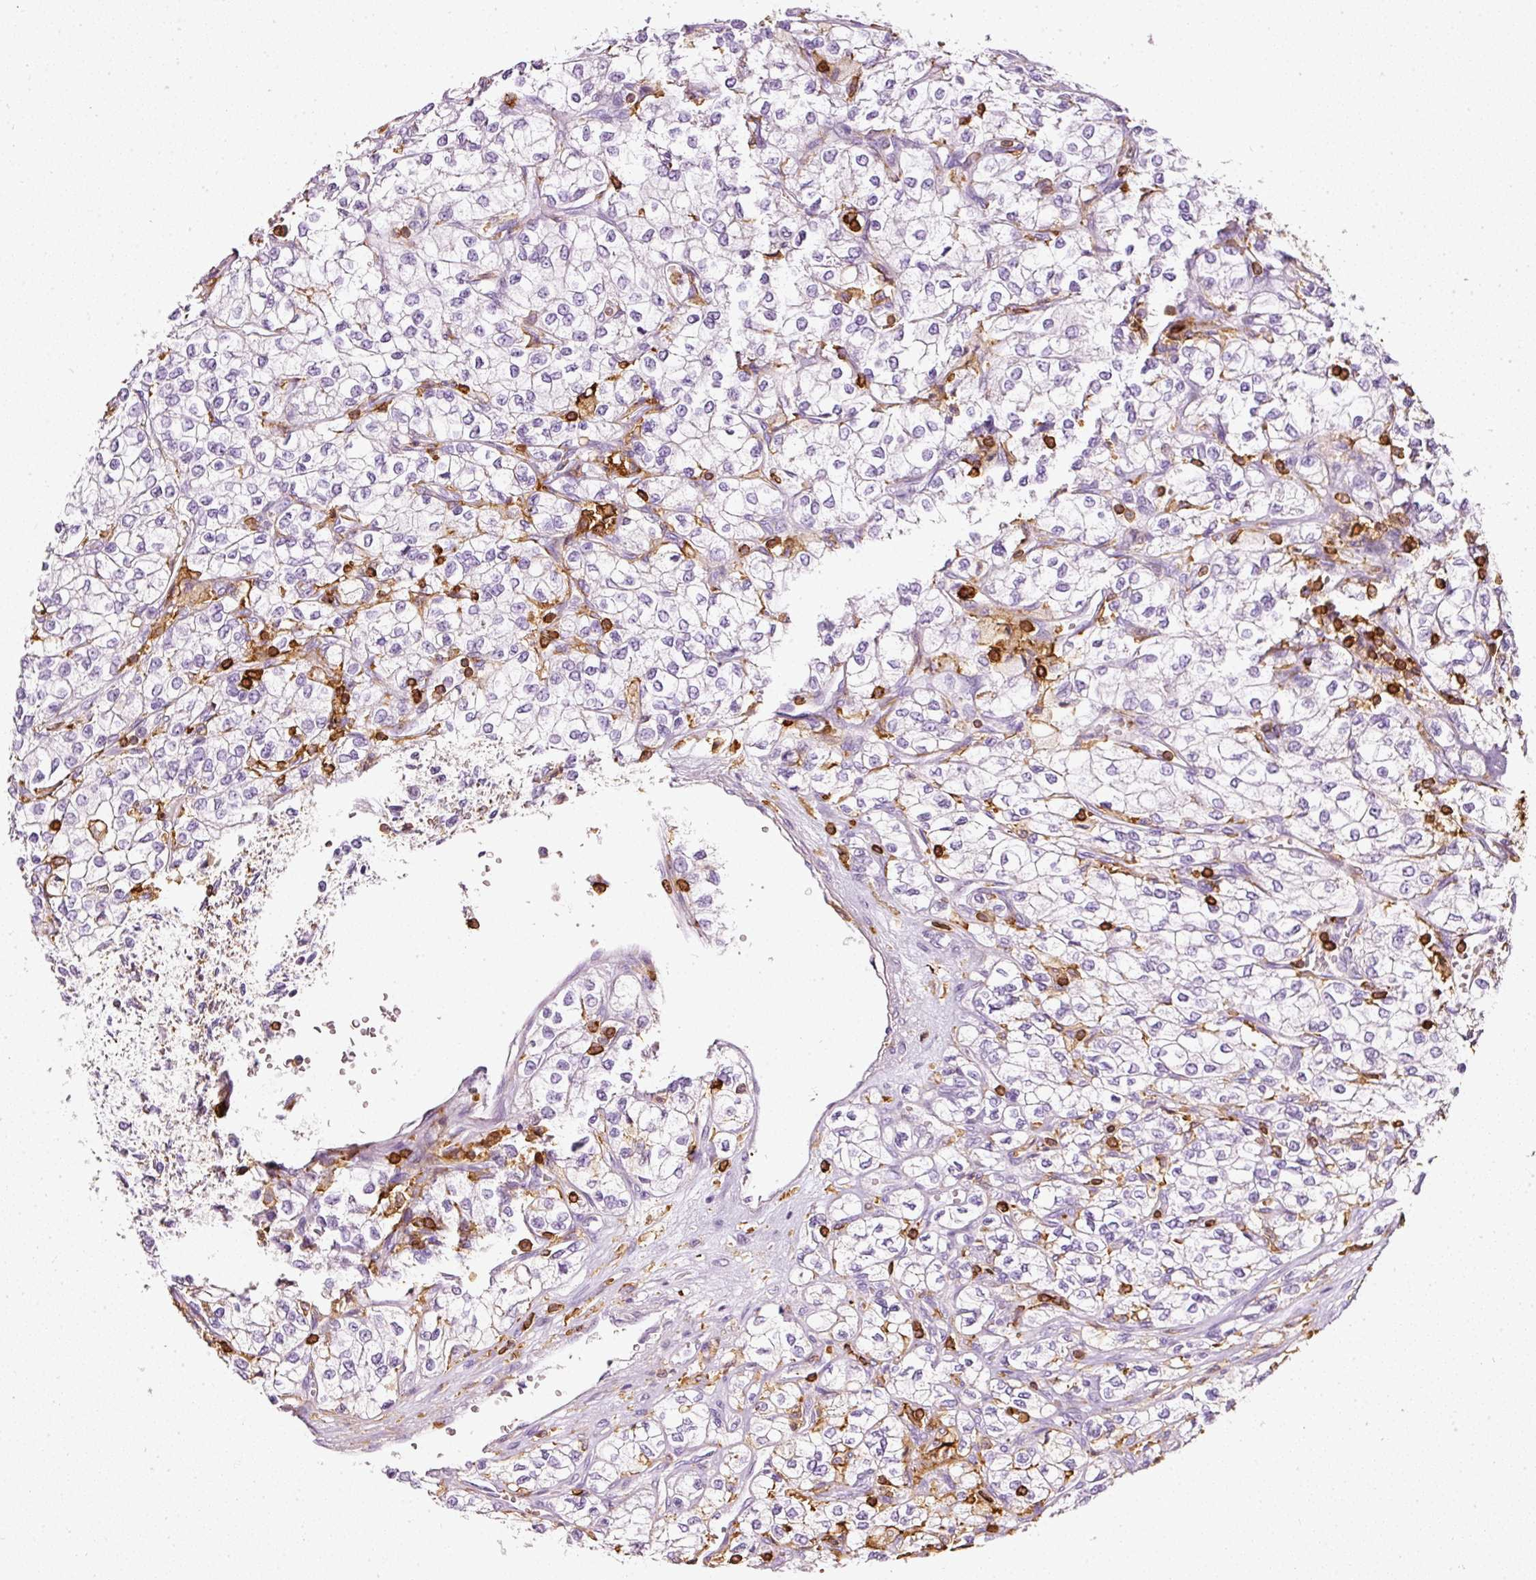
{"staining": {"intensity": "negative", "quantity": "none", "location": "none"}, "tissue": "renal cancer", "cell_type": "Tumor cells", "image_type": "cancer", "snomed": [{"axis": "morphology", "description": "Adenocarcinoma, NOS"}, {"axis": "topography", "description": "Kidney"}], "caption": "The immunohistochemistry (IHC) micrograph has no significant staining in tumor cells of renal cancer tissue. Brightfield microscopy of IHC stained with DAB (brown) and hematoxylin (blue), captured at high magnification.", "gene": "EVL", "patient": {"sex": "male", "age": 80}}